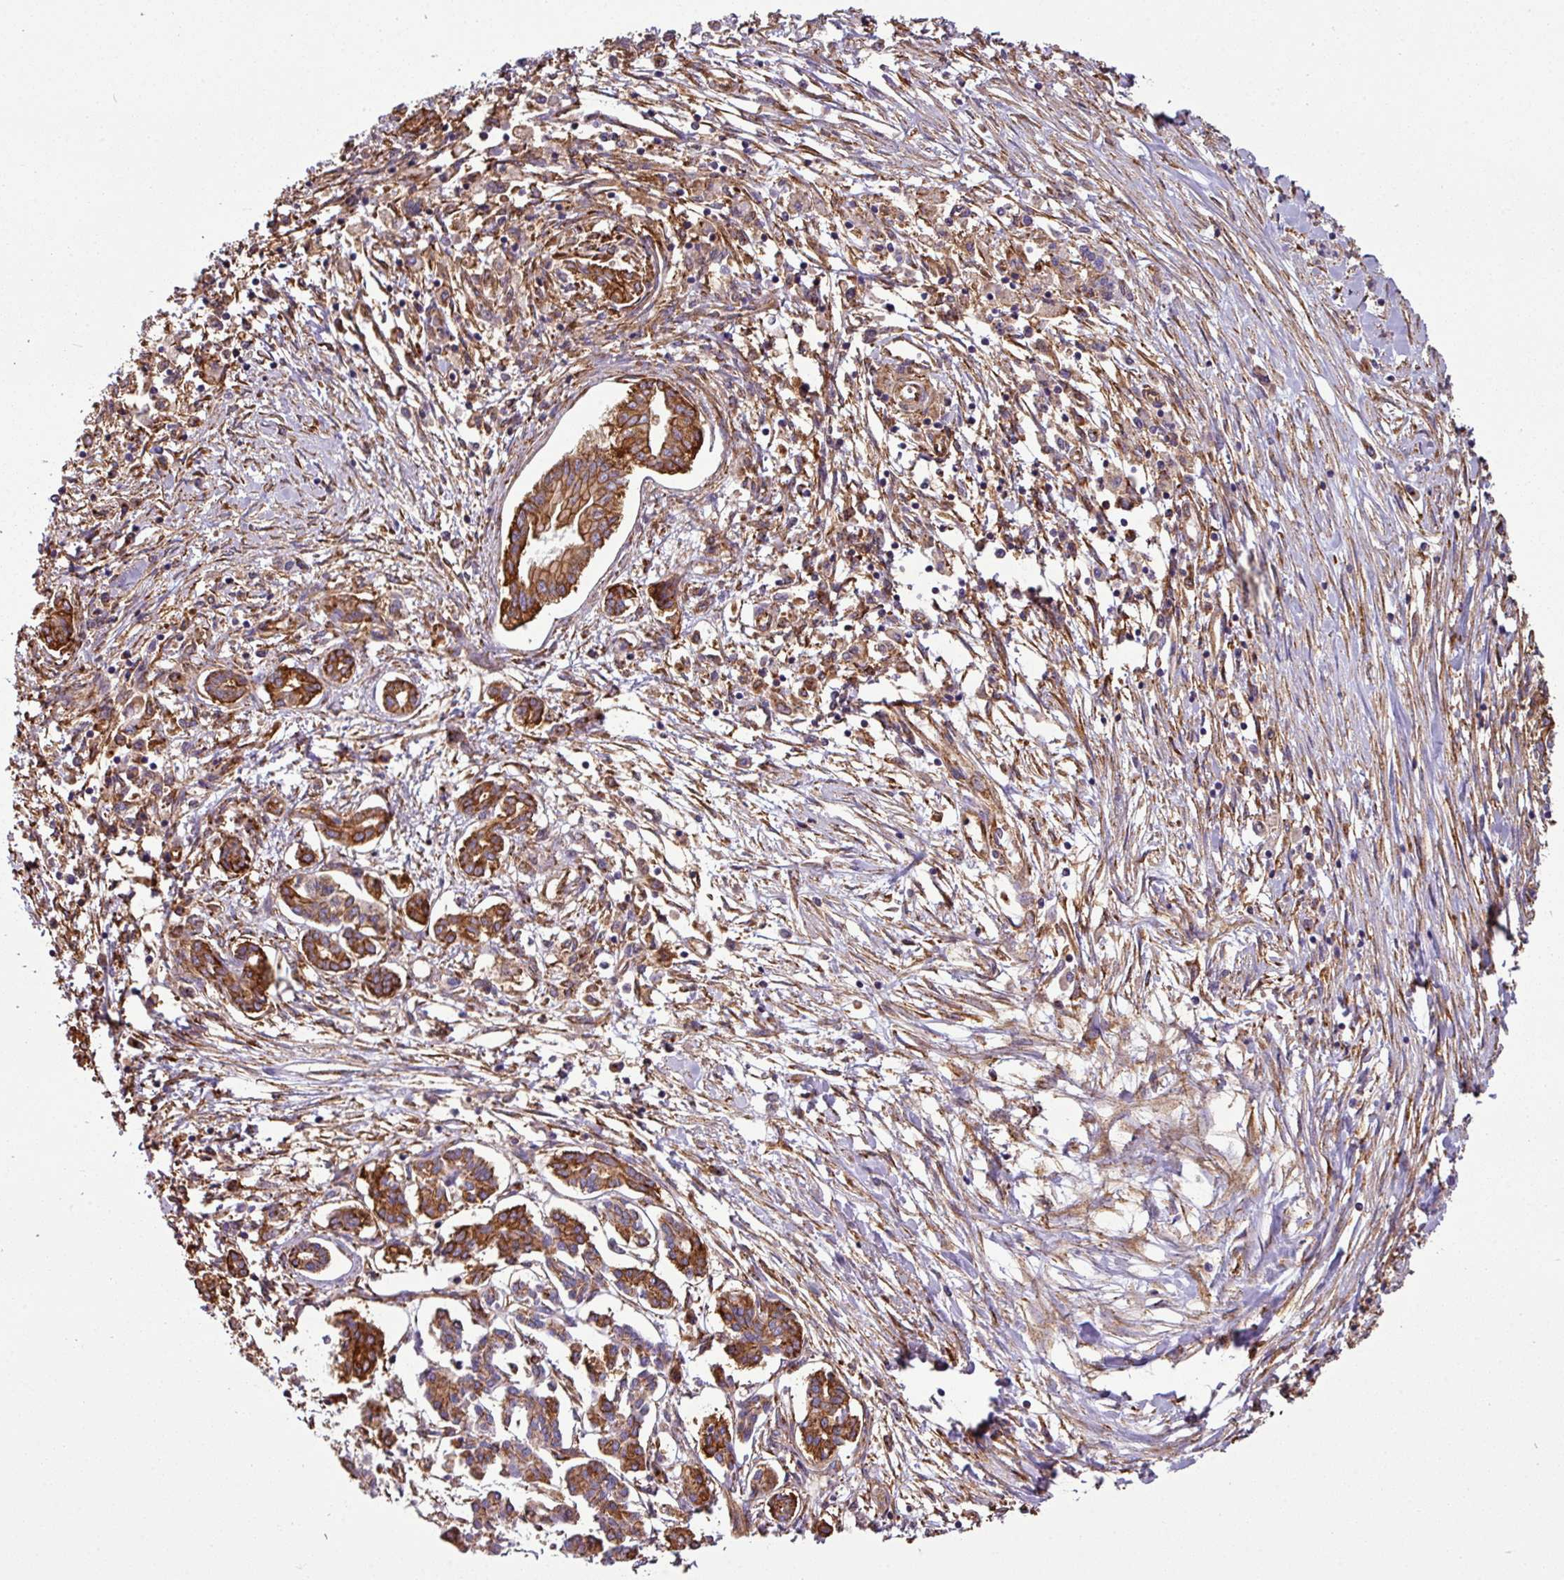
{"staining": {"intensity": "strong", "quantity": ">75%", "location": "cytoplasmic/membranous"}, "tissue": "pancreatic cancer", "cell_type": "Tumor cells", "image_type": "cancer", "snomed": [{"axis": "morphology", "description": "Adenocarcinoma, NOS"}, {"axis": "topography", "description": "Pancreas"}], "caption": "Pancreatic cancer (adenocarcinoma) was stained to show a protein in brown. There is high levels of strong cytoplasmic/membranous expression in approximately >75% of tumor cells.", "gene": "XNDC1N", "patient": {"sex": "female", "age": 50}}